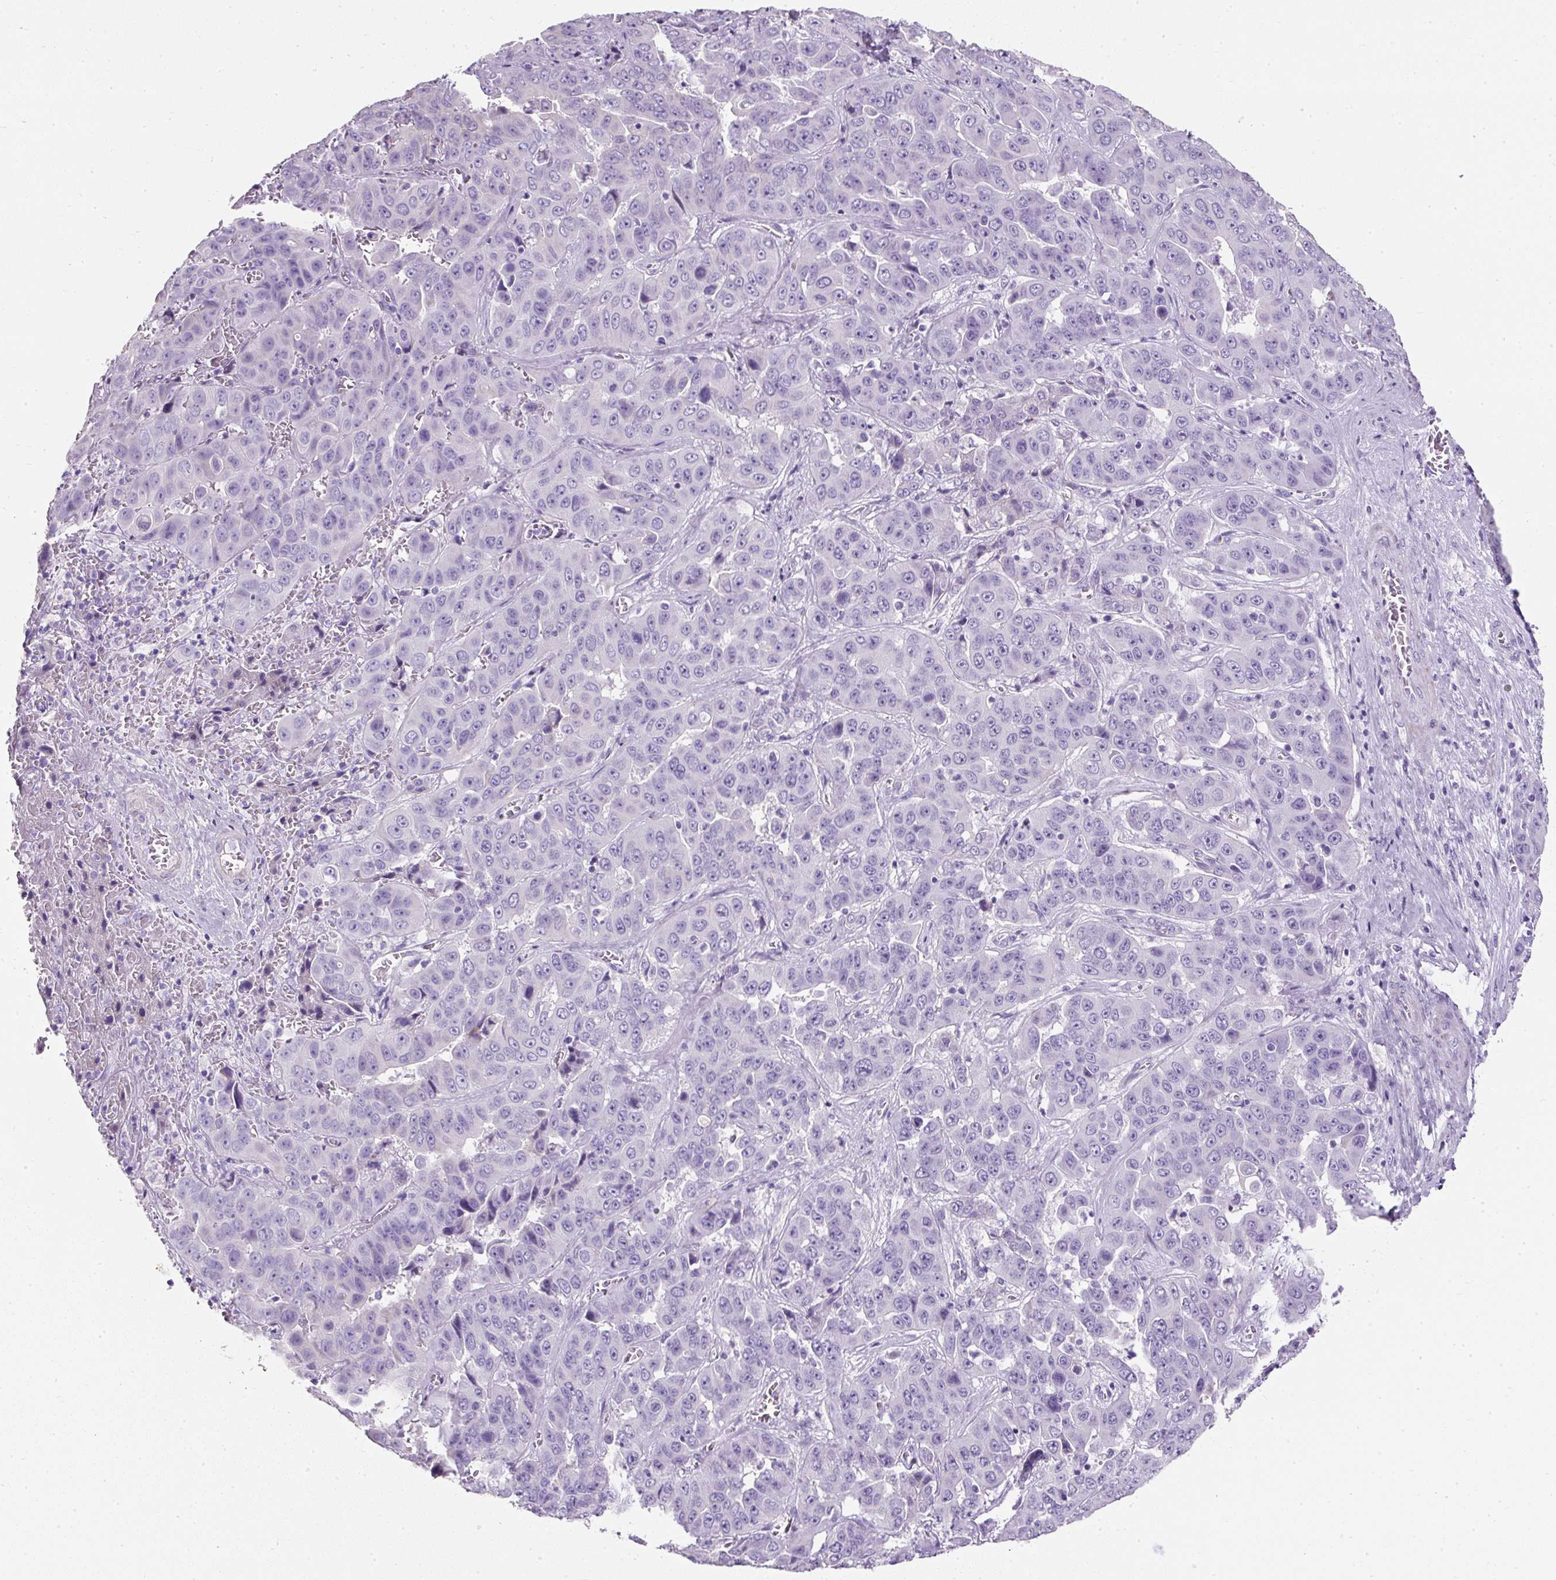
{"staining": {"intensity": "negative", "quantity": "none", "location": "none"}, "tissue": "liver cancer", "cell_type": "Tumor cells", "image_type": "cancer", "snomed": [{"axis": "morphology", "description": "Cholangiocarcinoma"}, {"axis": "topography", "description": "Liver"}], "caption": "IHC micrograph of neoplastic tissue: human cholangiocarcinoma (liver) stained with DAB exhibits no significant protein expression in tumor cells.", "gene": "C2CD4C", "patient": {"sex": "female", "age": 52}}